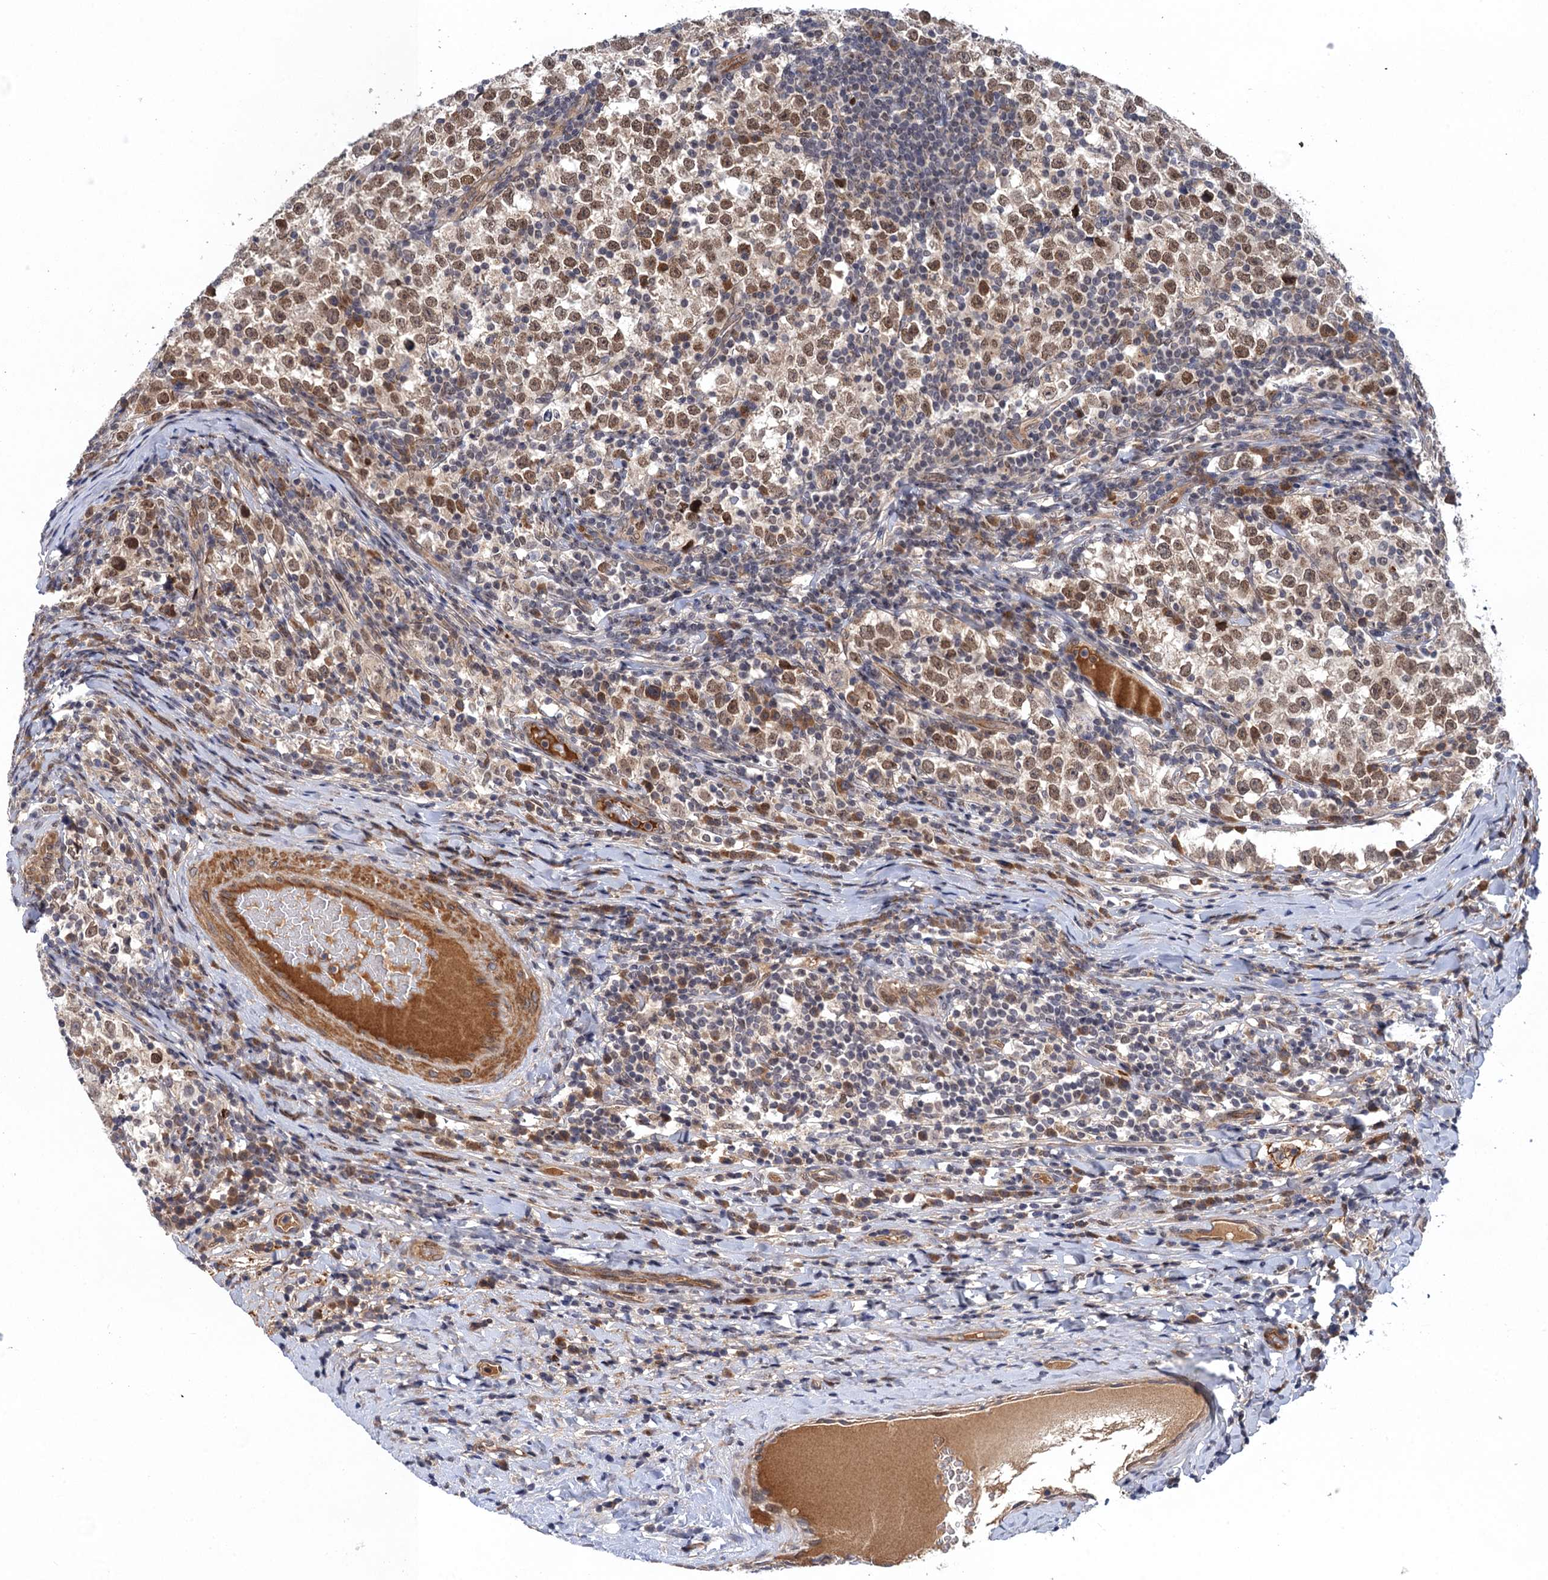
{"staining": {"intensity": "moderate", "quantity": ">75%", "location": "nuclear"}, "tissue": "testis cancer", "cell_type": "Tumor cells", "image_type": "cancer", "snomed": [{"axis": "morphology", "description": "Normal tissue, NOS"}, {"axis": "morphology", "description": "Seminoma, NOS"}, {"axis": "topography", "description": "Testis"}], "caption": "Human testis cancer stained with a brown dye displays moderate nuclear positive staining in about >75% of tumor cells.", "gene": "NEK8", "patient": {"sex": "male", "age": 43}}